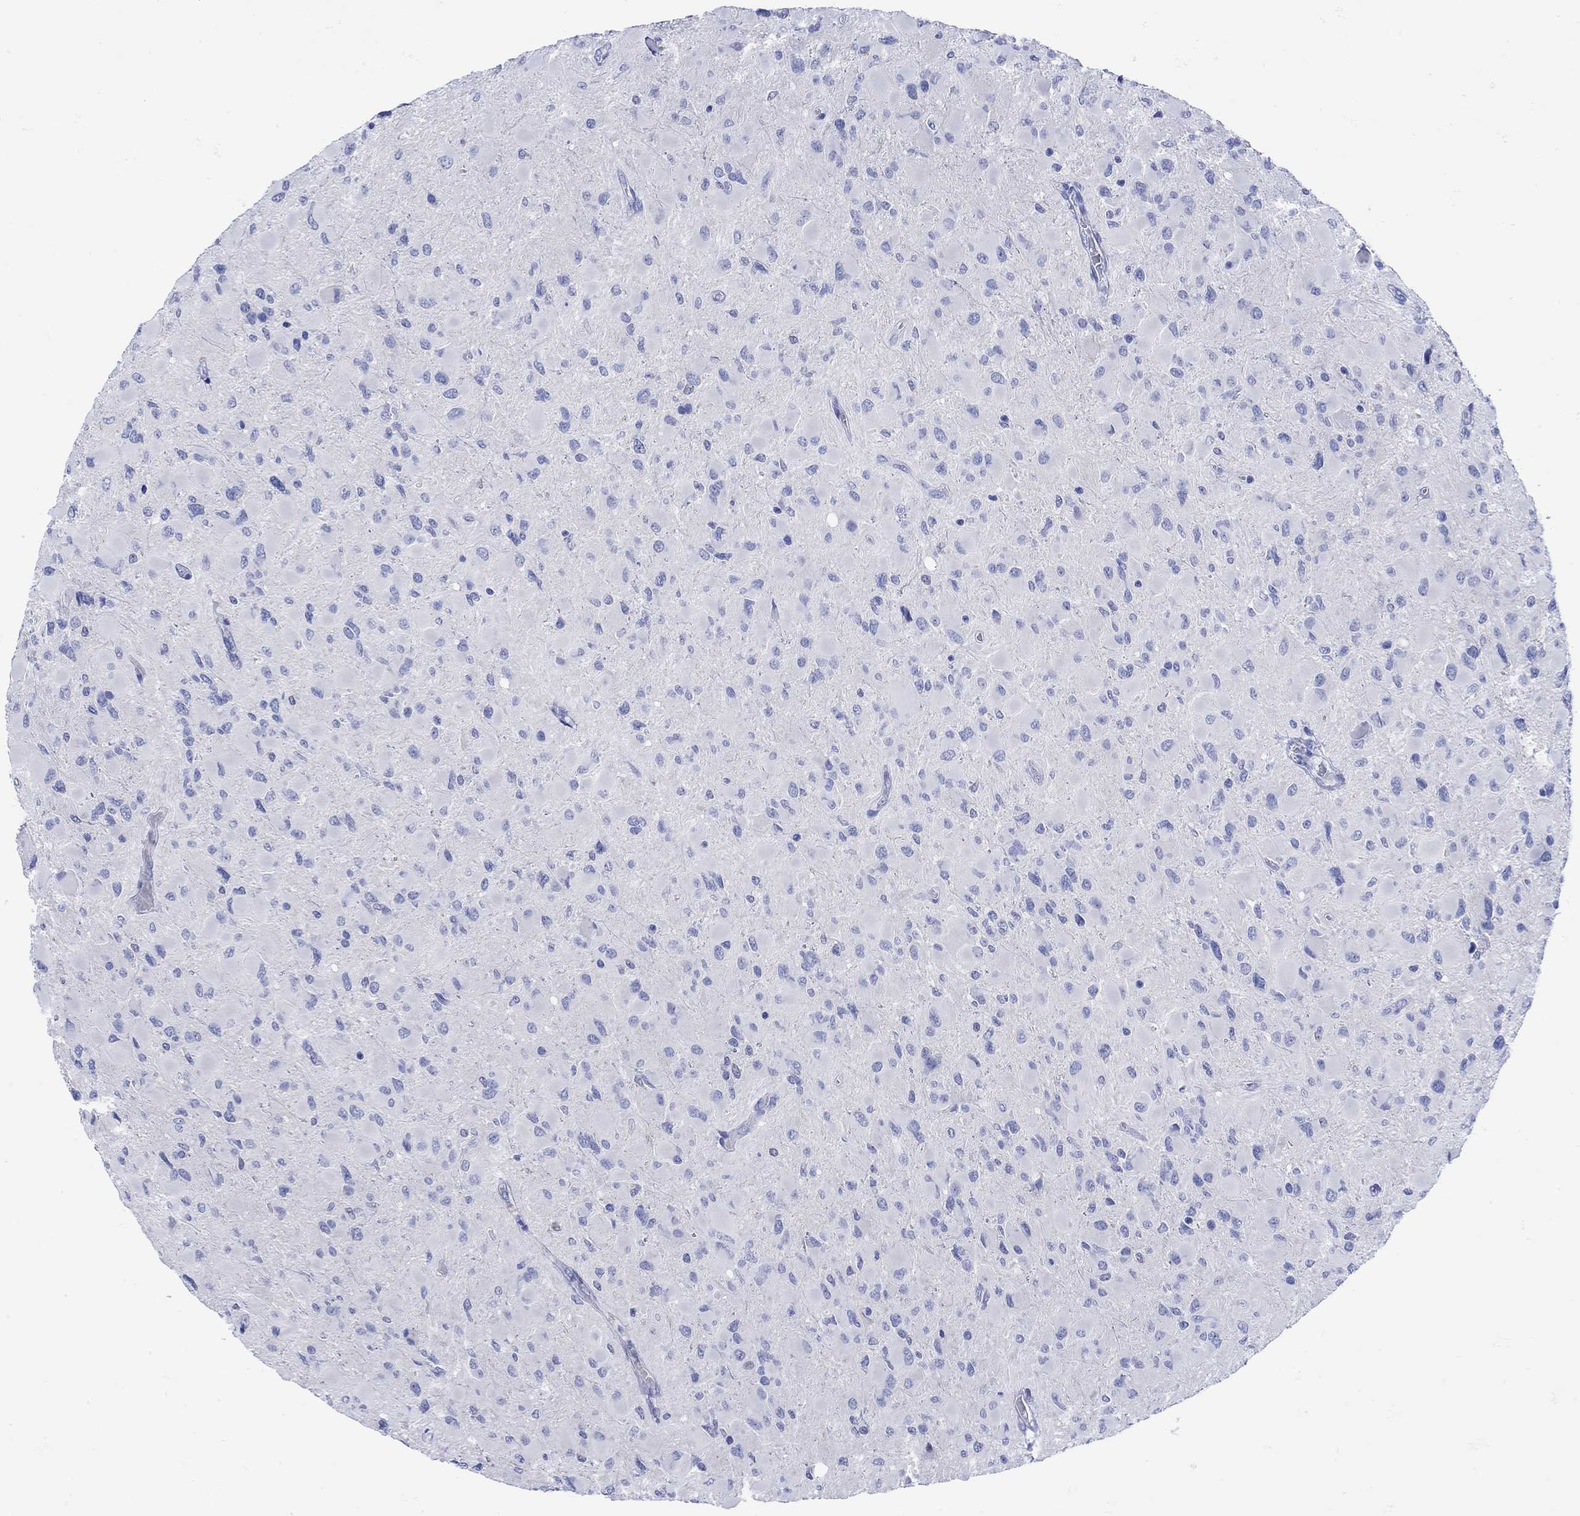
{"staining": {"intensity": "negative", "quantity": "none", "location": "none"}, "tissue": "glioma", "cell_type": "Tumor cells", "image_type": "cancer", "snomed": [{"axis": "morphology", "description": "Glioma, malignant, High grade"}, {"axis": "topography", "description": "Cerebral cortex"}], "caption": "The photomicrograph reveals no significant expression in tumor cells of malignant glioma (high-grade).", "gene": "LINGO3", "patient": {"sex": "female", "age": 36}}